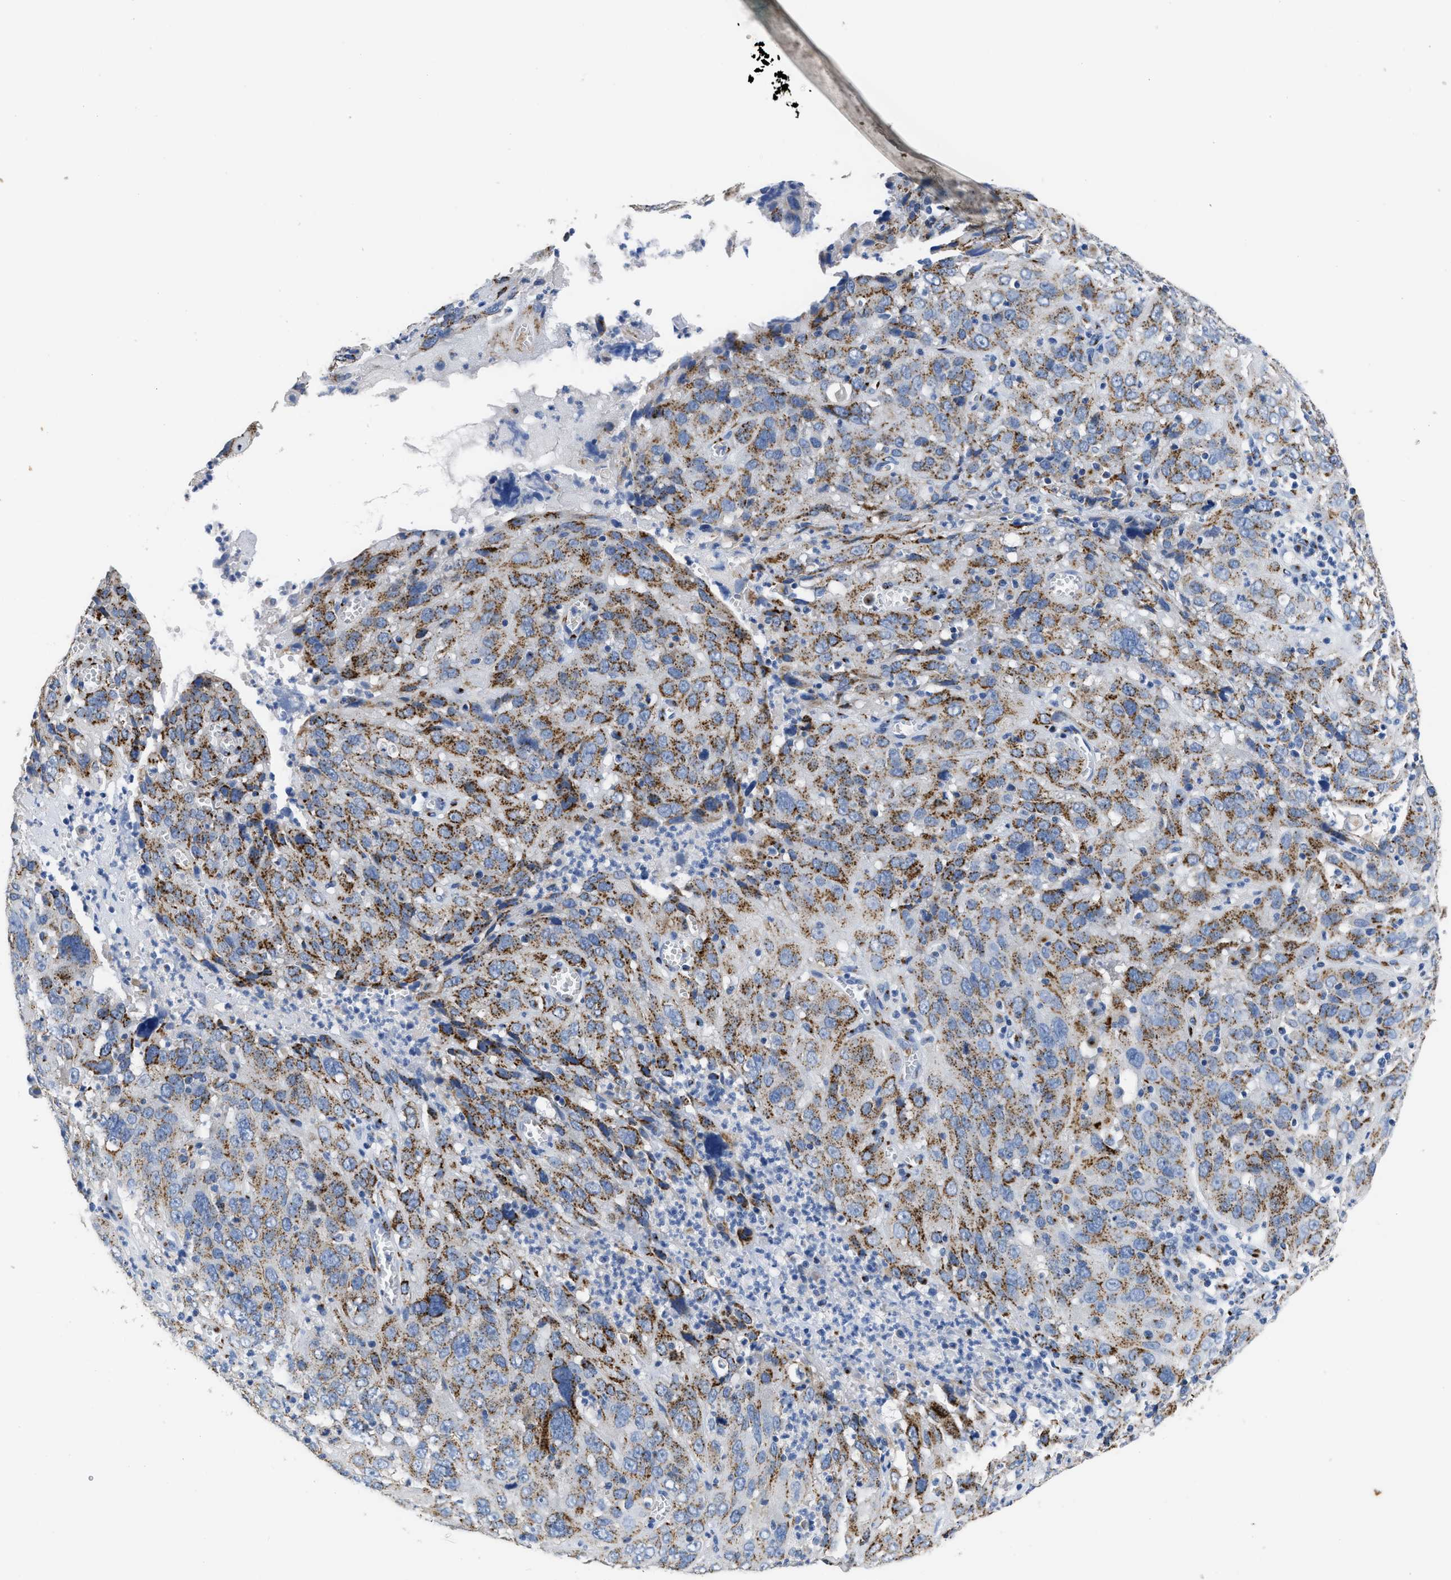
{"staining": {"intensity": "moderate", "quantity": ">75%", "location": "cytoplasmic/membranous"}, "tissue": "cervical cancer", "cell_type": "Tumor cells", "image_type": "cancer", "snomed": [{"axis": "morphology", "description": "Squamous cell carcinoma, NOS"}, {"axis": "topography", "description": "Cervix"}], "caption": "DAB (3,3'-diaminobenzidine) immunohistochemical staining of human cervical squamous cell carcinoma displays moderate cytoplasmic/membranous protein positivity in approximately >75% of tumor cells.", "gene": "TMEM87A", "patient": {"sex": "female", "age": 32}}